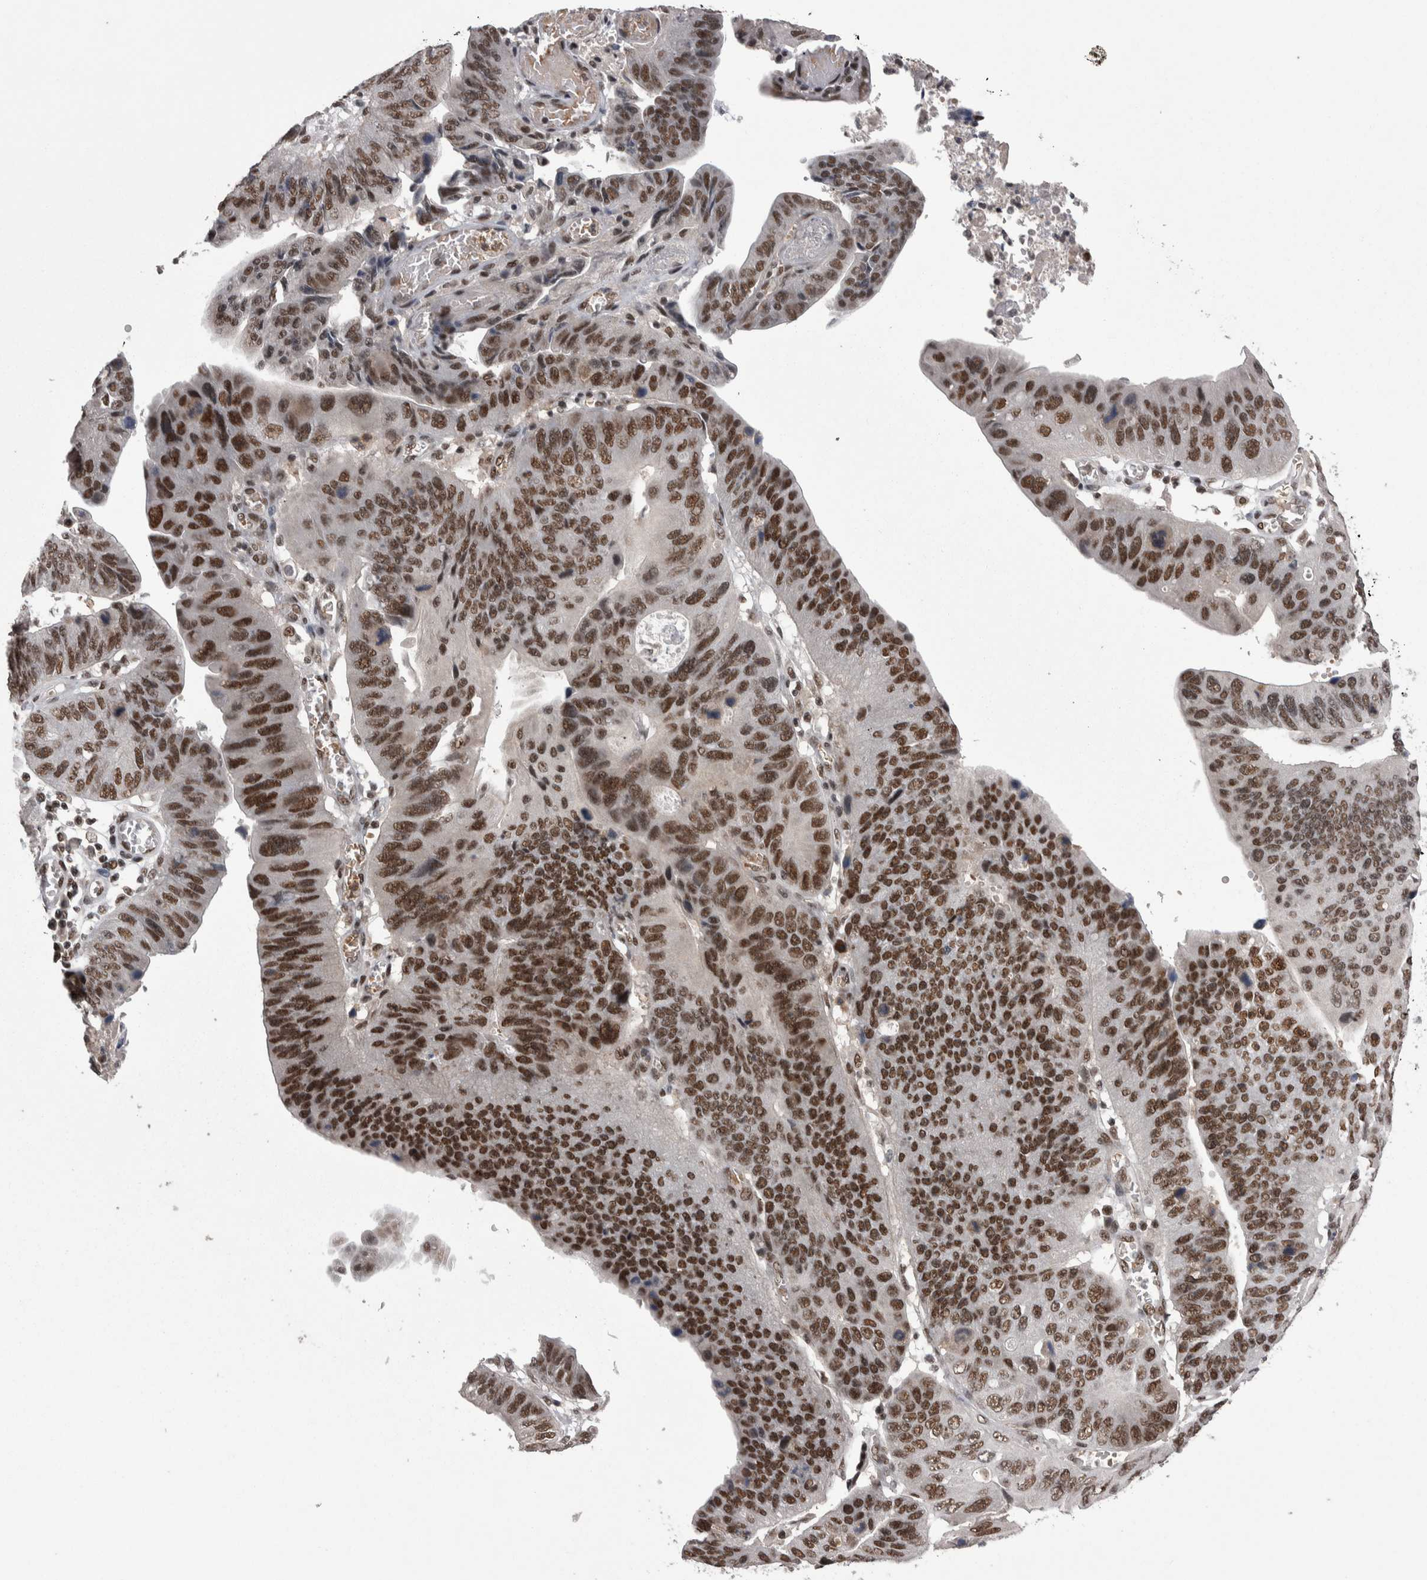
{"staining": {"intensity": "strong", "quantity": ">75%", "location": "nuclear"}, "tissue": "stomach cancer", "cell_type": "Tumor cells", "image_type": "cancer", "snomed": [{"axis": "morphology", "description": "Adenocarcinoma, NOS"}, {"axis": "topography", "description": "Stomach"}], "caption": "Immunohistochemical staining of human stomach adenocarcinoma exhibits strong nuclear protein expression in approximately >75% of tumor cells.", "gene": "DMTF1", "patient": {"sex": "male", "age": 59}}